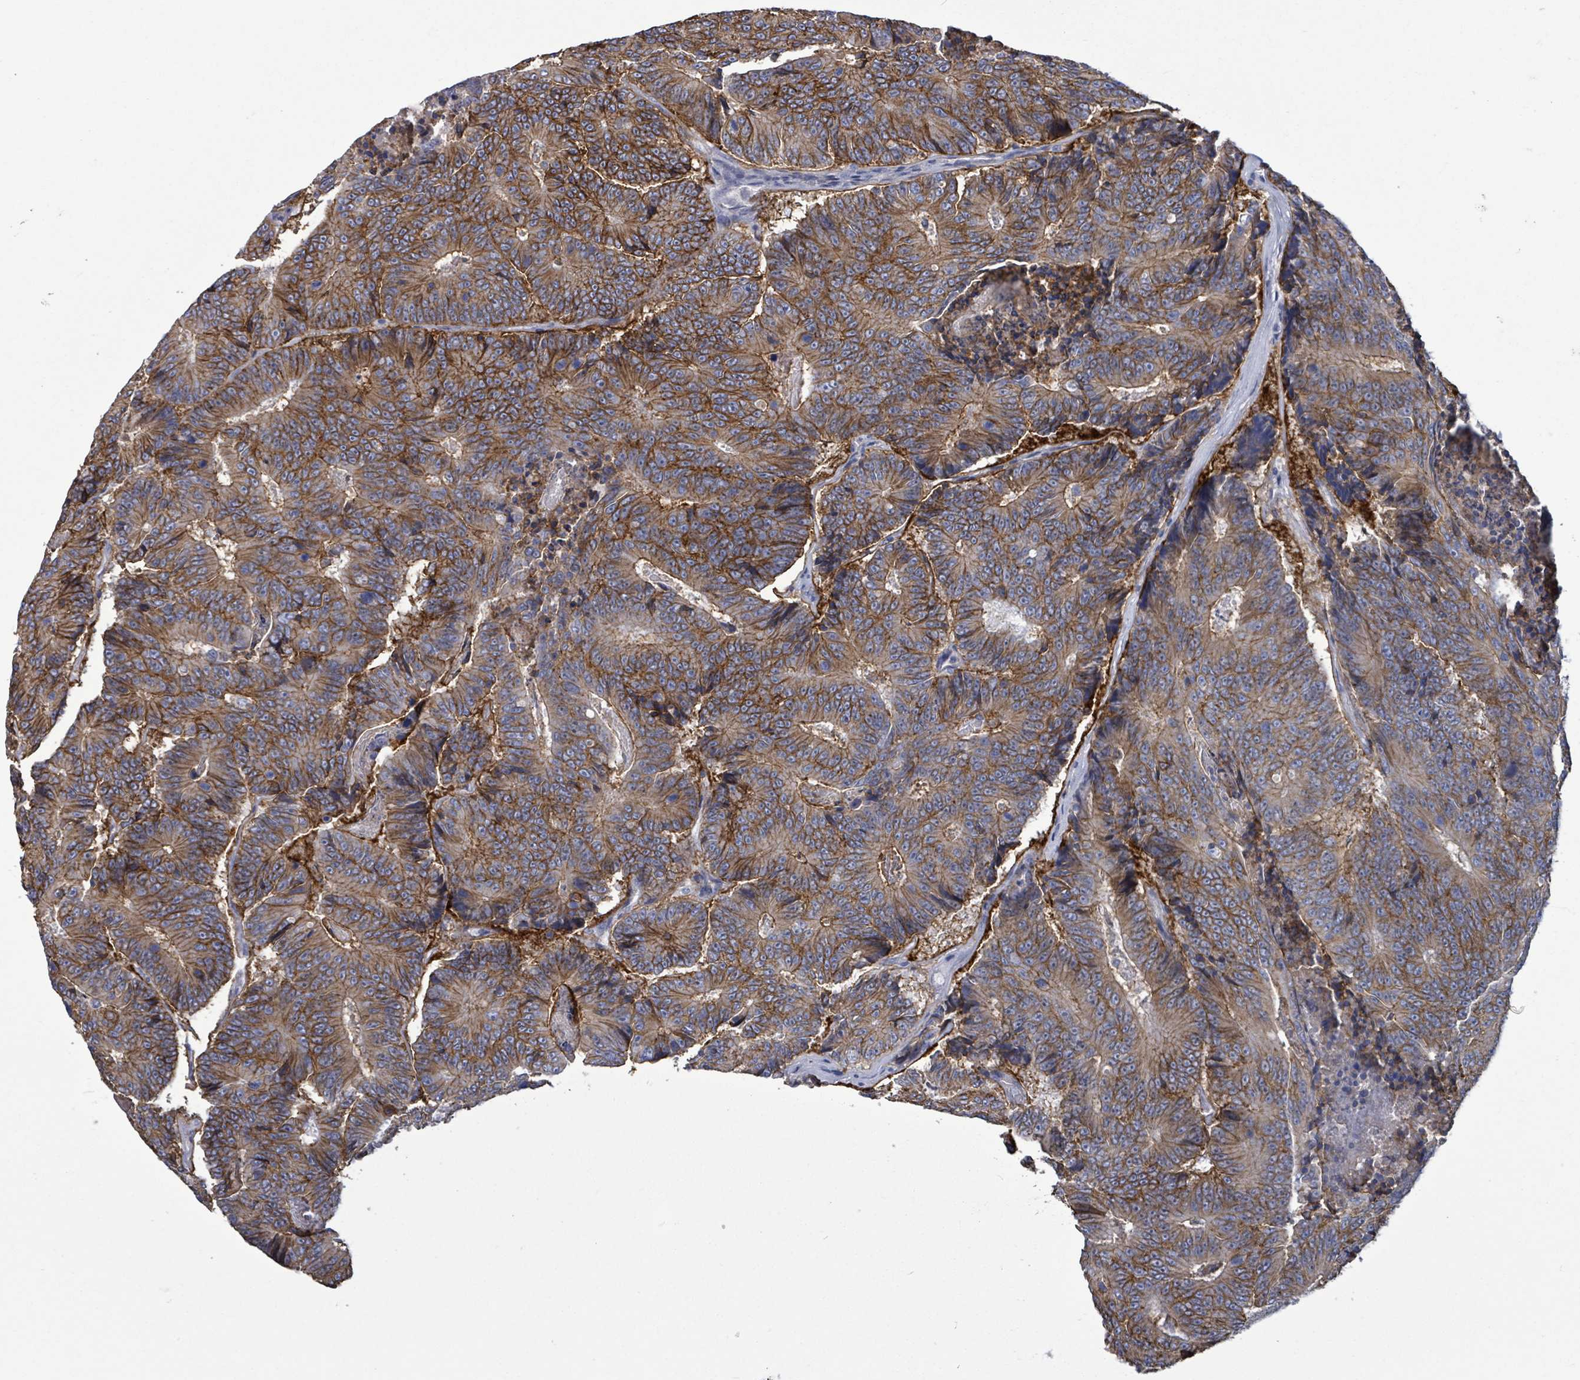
{"staining": {"intensity": "moderate", "quantity": ">75%", "location": "cytoplasmic/membranous"}, "tissue": "colorectal cancer", "cell_type": "Tumor cells", "image_type": "cancer", "snomed": [{"axis": "morphology", "description": "Adenocarcinoma, NOS"}, {"axis": "topography", "description": "Colon"}], "caption": "Tumor cells reveal medium levels of moderate cytoplasmic/membranous staining in about >75% of cells in colorectal cancer (adenocarcinoma).", "gene": "BSG", "patient": {"sex": "male", "age": 83}}